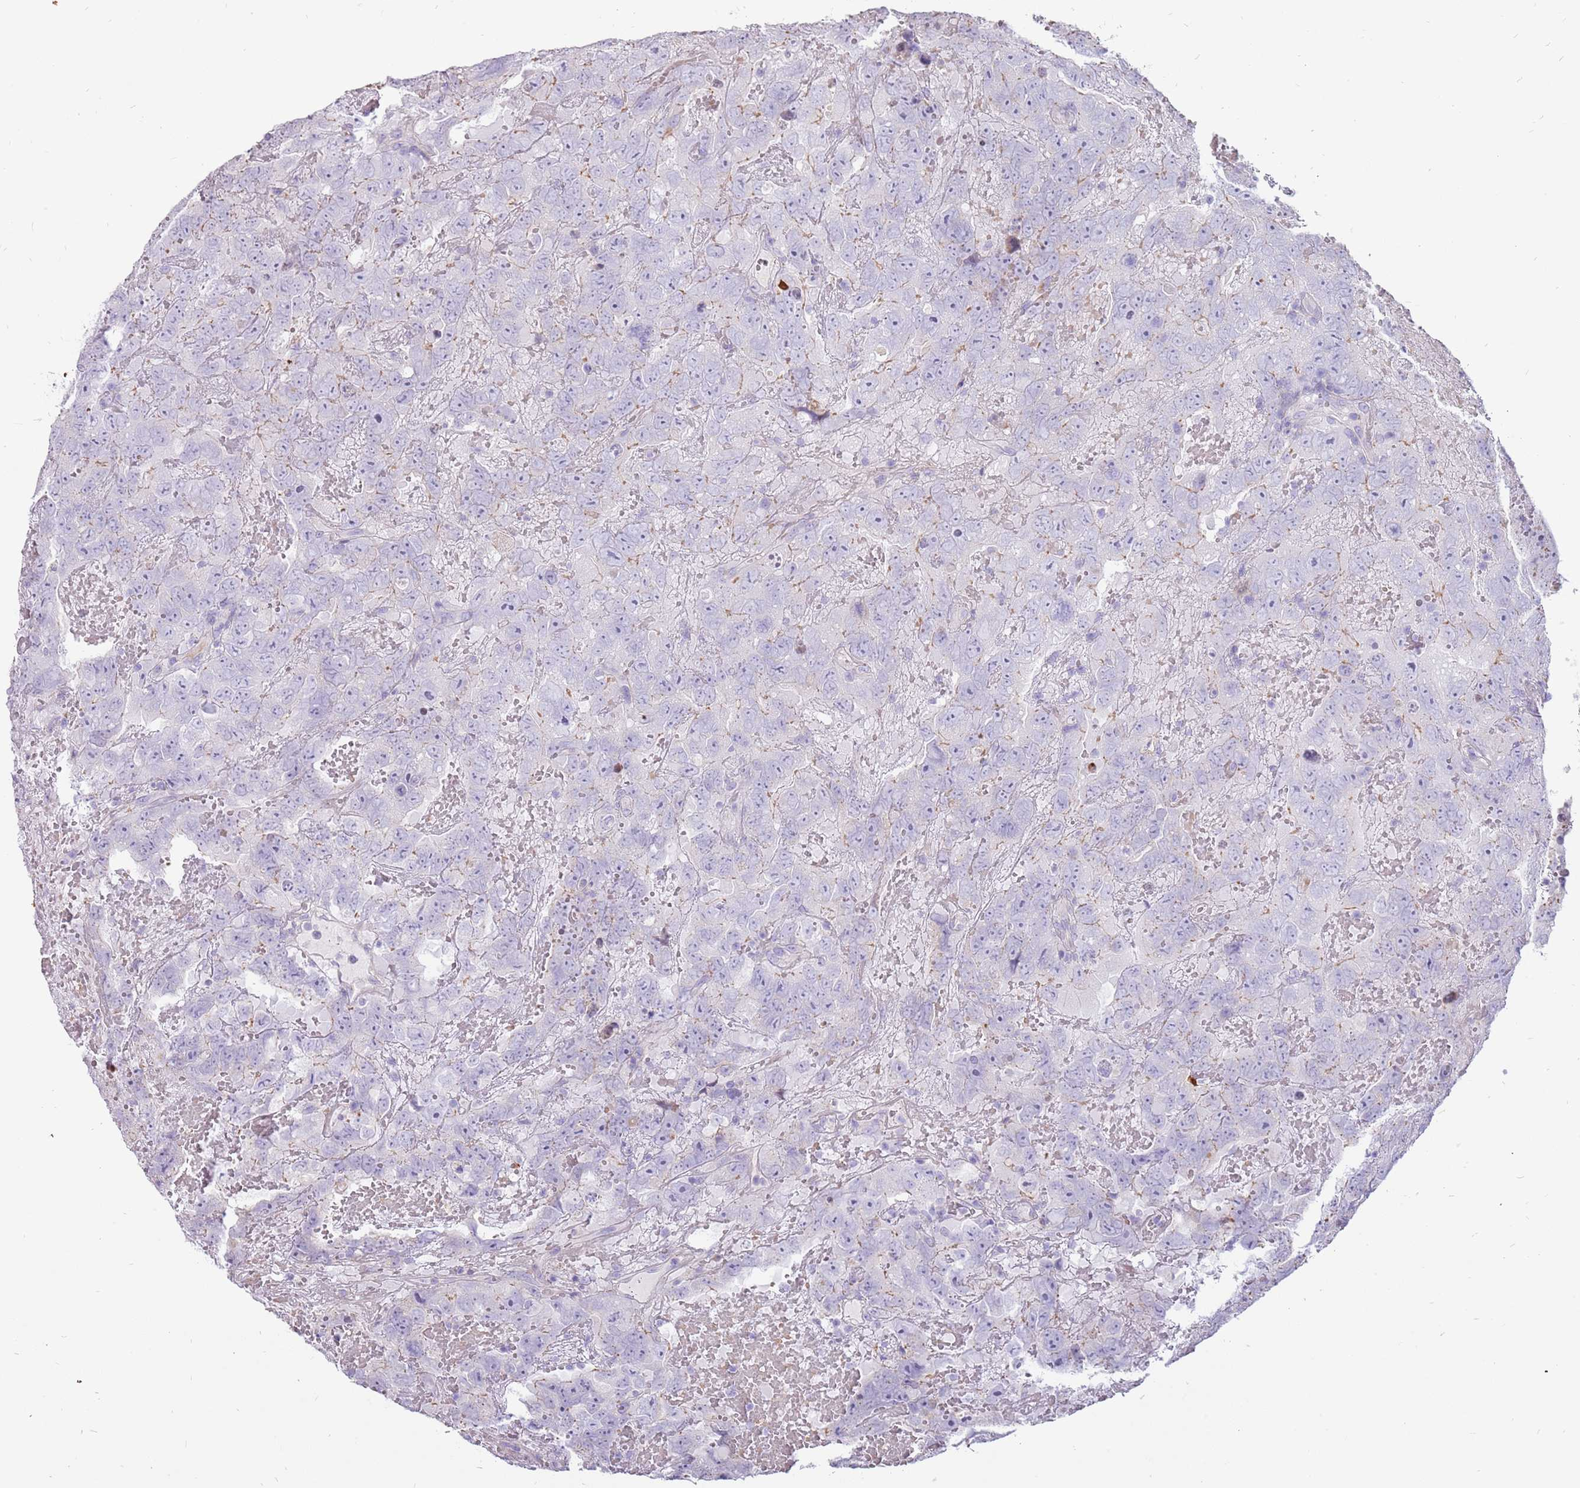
{"staining": {"intensity": "negative", "quantity": "none", "location": "none"}, "tissue": "testis cancer", "cell_type": "Tumor cells", "image_type": "cancer", "snomed": [{"axis": "morphology", "description": "Carcinoma, Embryonal, NOS"}, {"axis": "topography", "description": "Testis"}], "caption": "Immunohistochemical staining of human testis cancer (embryonal carcinoma) displays no significant expression in tumor cells. (Stains: DAB (3,3'-diaminobenzidine) immunohistochemistry (IHC) with hematoxylin counter stain, Microscopy: brightfield microscopy at high magnification).", "gene": "MCUB", "patient": {"sex": "male", "age": 45}}